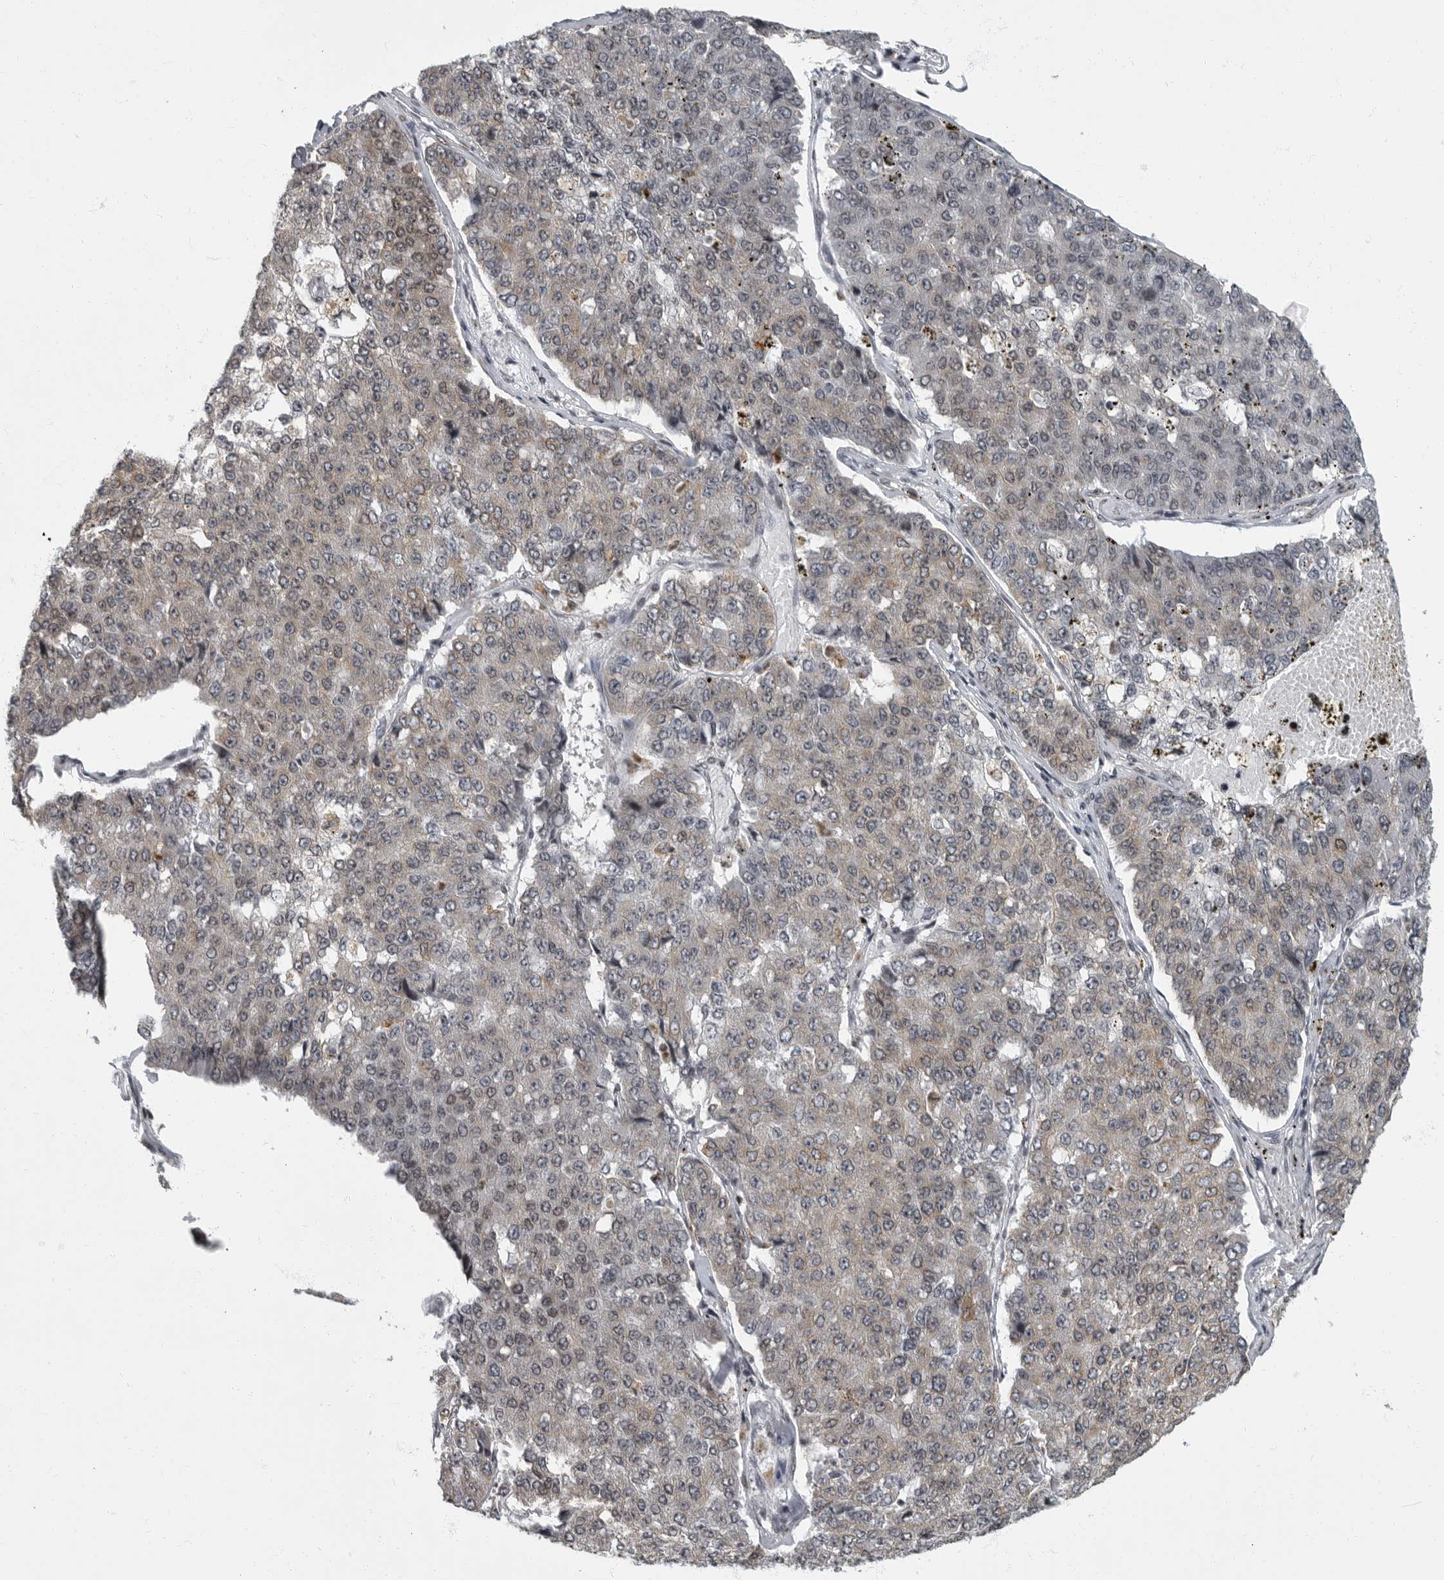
{"staining": {"intensity": "weak", "quantity": "25%-75%", "location": "cytoplasmic/membranous"}, "tissue": "pancreatic cancer", "cell_type": "Tumor cells", "image_type": "cancer", "snomed": [{"axis": "morphology", "description": "Adenocarcinoma, NOS"}, {"axis": "topography", "description": "Pancreas"}], "caption": "Human pancreatic cancer (adenocarcinoma) stained with a protein marker exhibits weak staining in tumor cells.", "gene": "EVI5", "patient": {"sex": "male", "age": 50}}